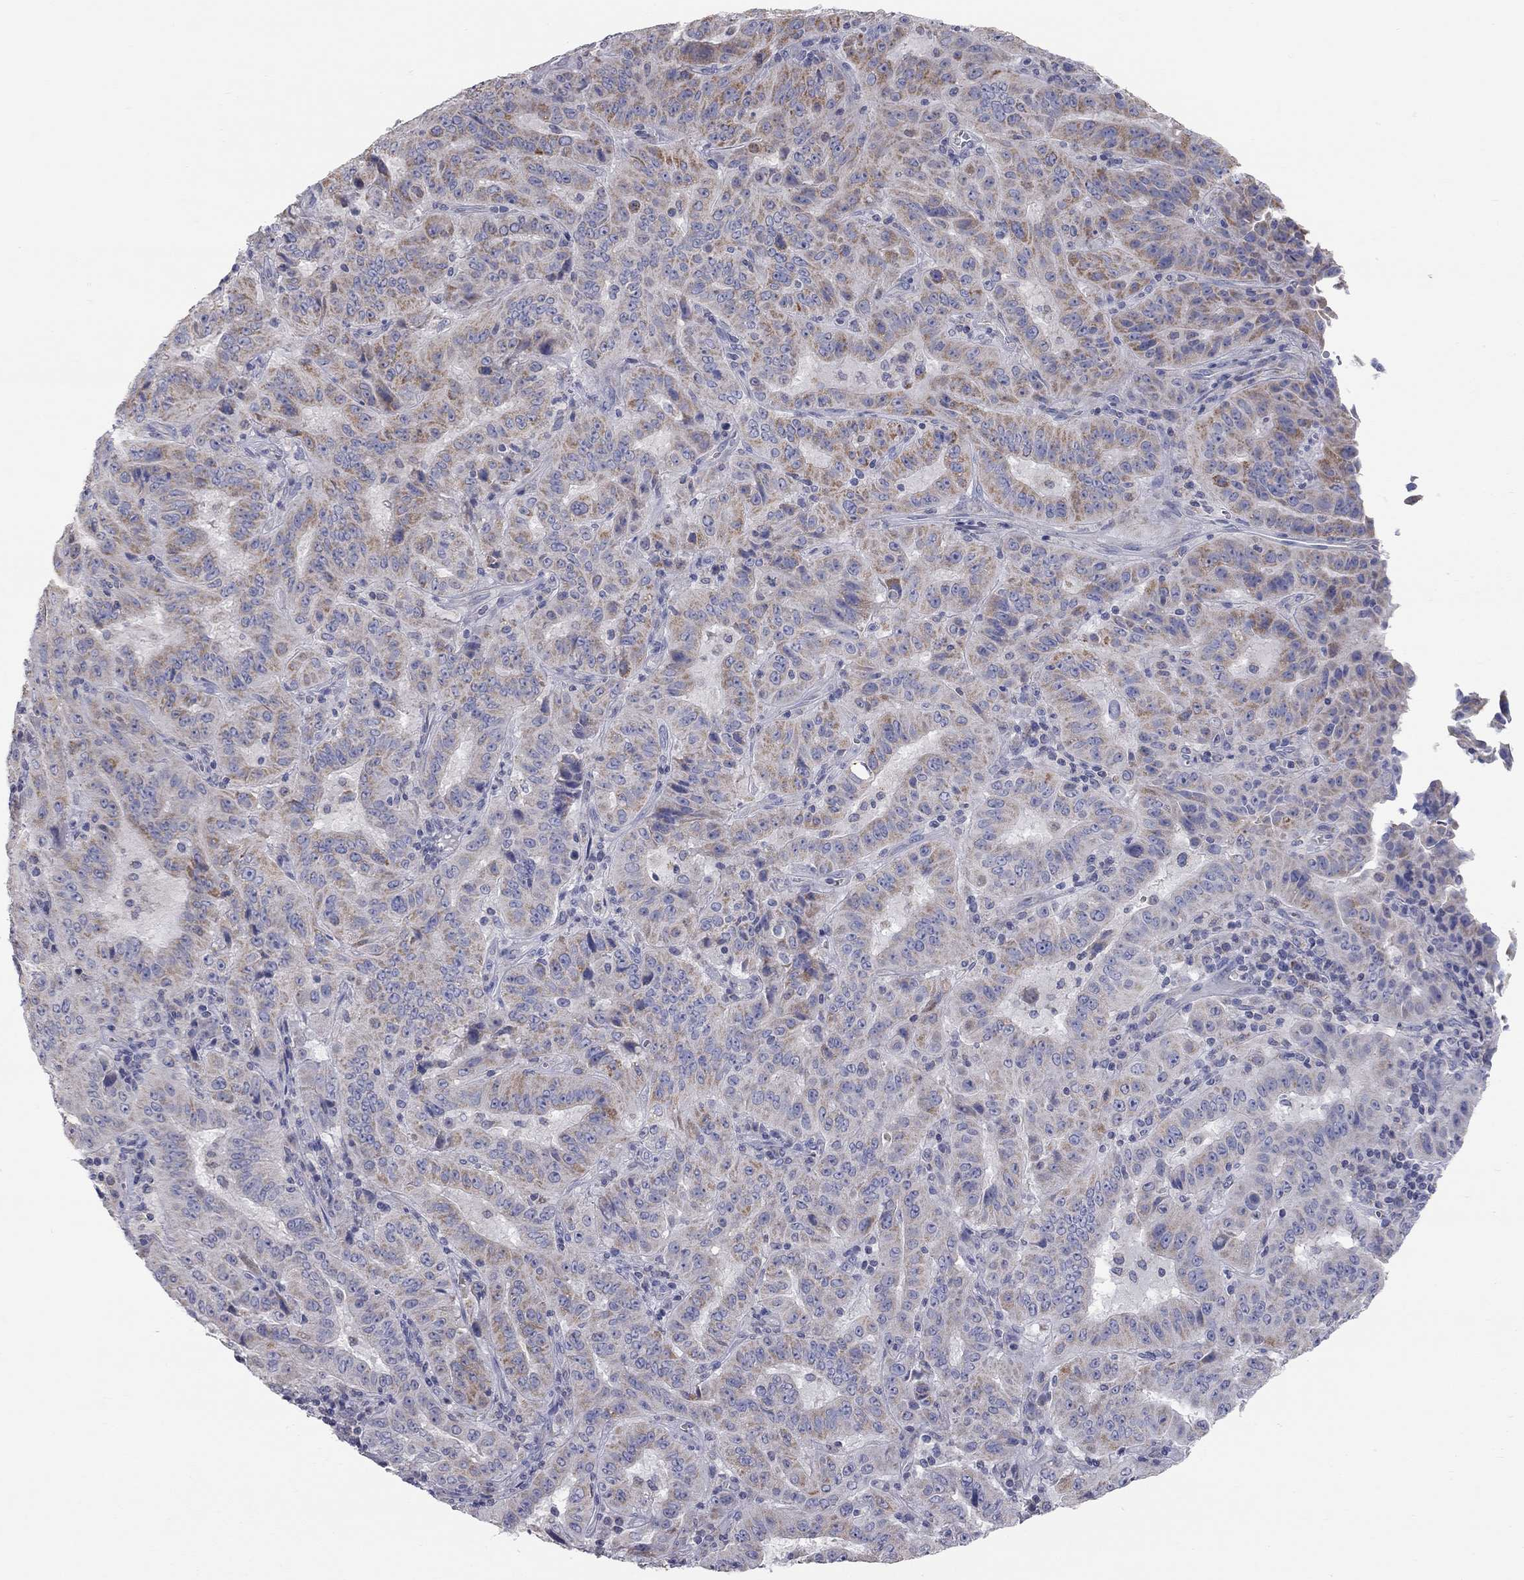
{"staining": {"intensity": "moderate", "quantity": "25%-75%", "location": "cytoplasmic/membranous"}, "tissue": "pancreatic cancer", "cell_type": "Tumor cells", "image_type": "cancer", "snomed": [{"axis": "morphology", "description": "Adenocarcinoma, NOS"}, {"axis": "topography", "description": "Pancreas"}], "caption": "Pancreatic cancer stained with DAB (3,3'-diaminobenzidine) immunohistochemistry (IHC) displays medium levels of moderate cytoplasmic/membranous staining in about 25%-75% of tumor cells.", "gene": "CFAP161", "patient": {"sex": "male", "age": 63}}